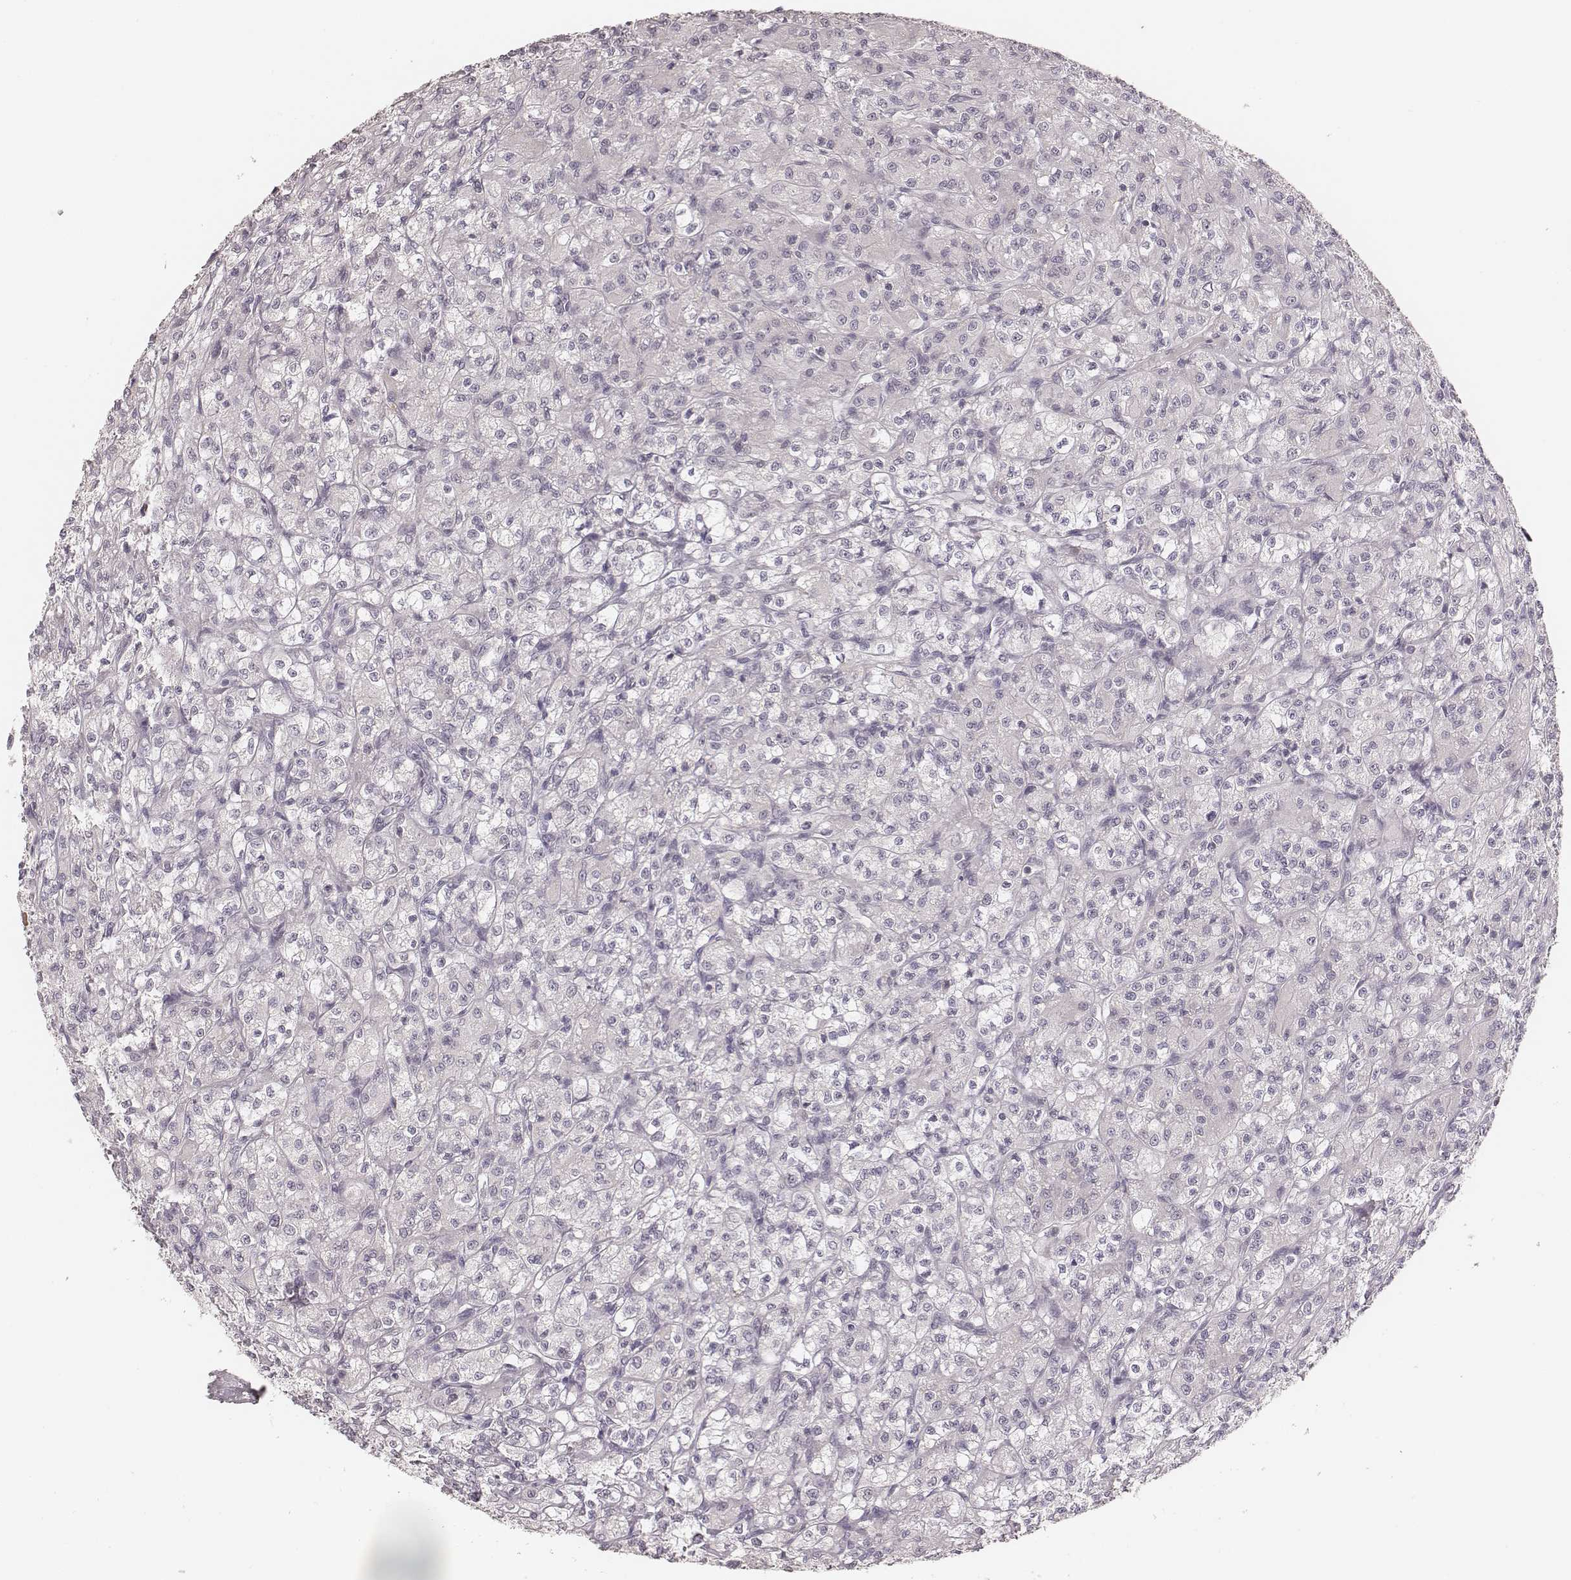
{"staining": {"intensity": "negative", "quantity": "none", "location": "none"}, "tissue": "renal cancer", "cell_type": "Tumor cells", "image_type": "cancer", "snomed": [{"axis": "morphology", "description": "Adenocarcinoma, NOS"}, {"axis": "topography", "description": "Kidney"}], "caption": "IHC photomicrograph of human adenocarcinoma (renal) stained for a protein (brown), which shows no staining in tumor cells.", "gene": "MSX1", "patient": {"sex": "female", "age": 70}}